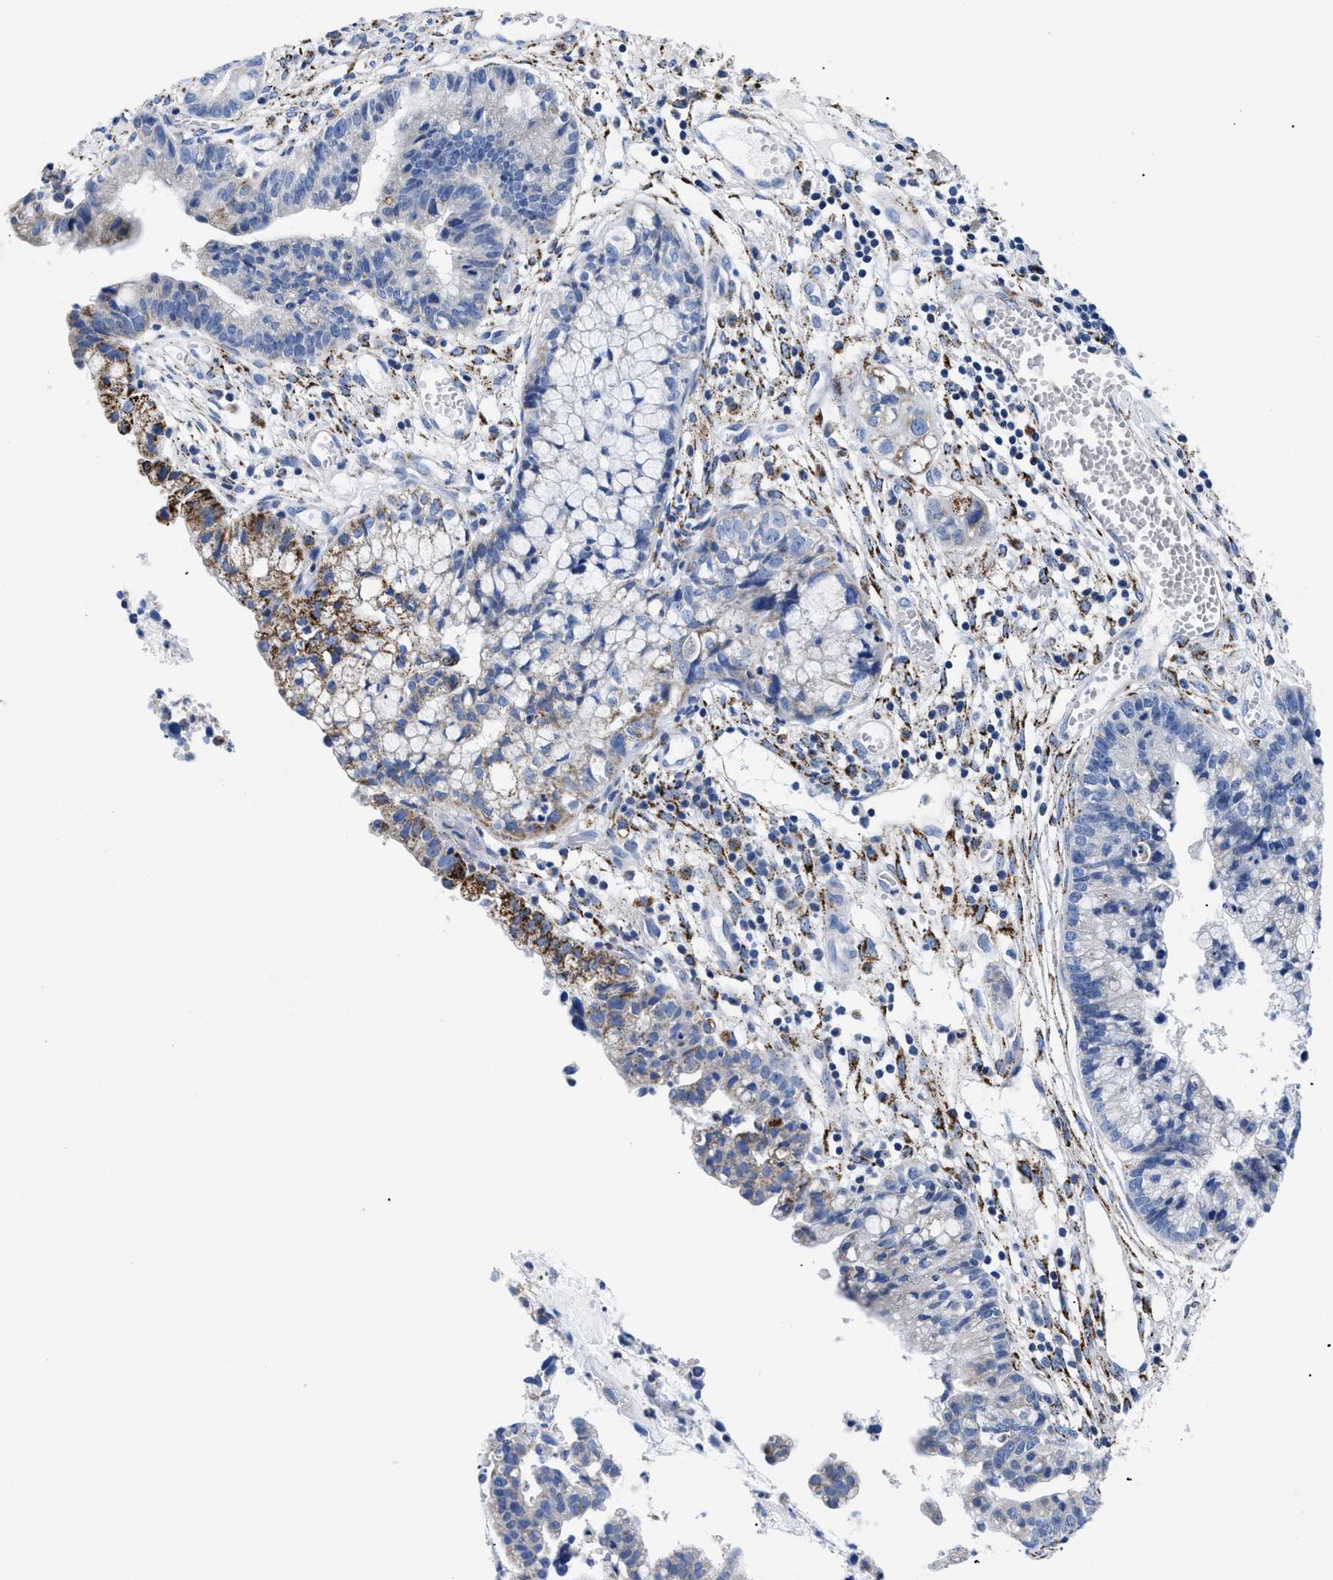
{"staining": {"intensity": "moderate", "quantity": "<25%", "location": "cytoplasmic/membranous"}, "tissue": "cervical cancer", "cell_type": "Tumor cells", "image_type": "cancer", "snomed": [{"axis": "morphology", "description": "Adenocarcinoma, NOS"}, {"axis": "topography", "description": "Cervix"}], "caption": "A low amount of moderate cytoplasmic/membranous expression is appreciated in approximately <25% of tumor cells in cervical cancer tissue.", "gene": "GPR149", "patient": {"sex": "female", "age": 44}}